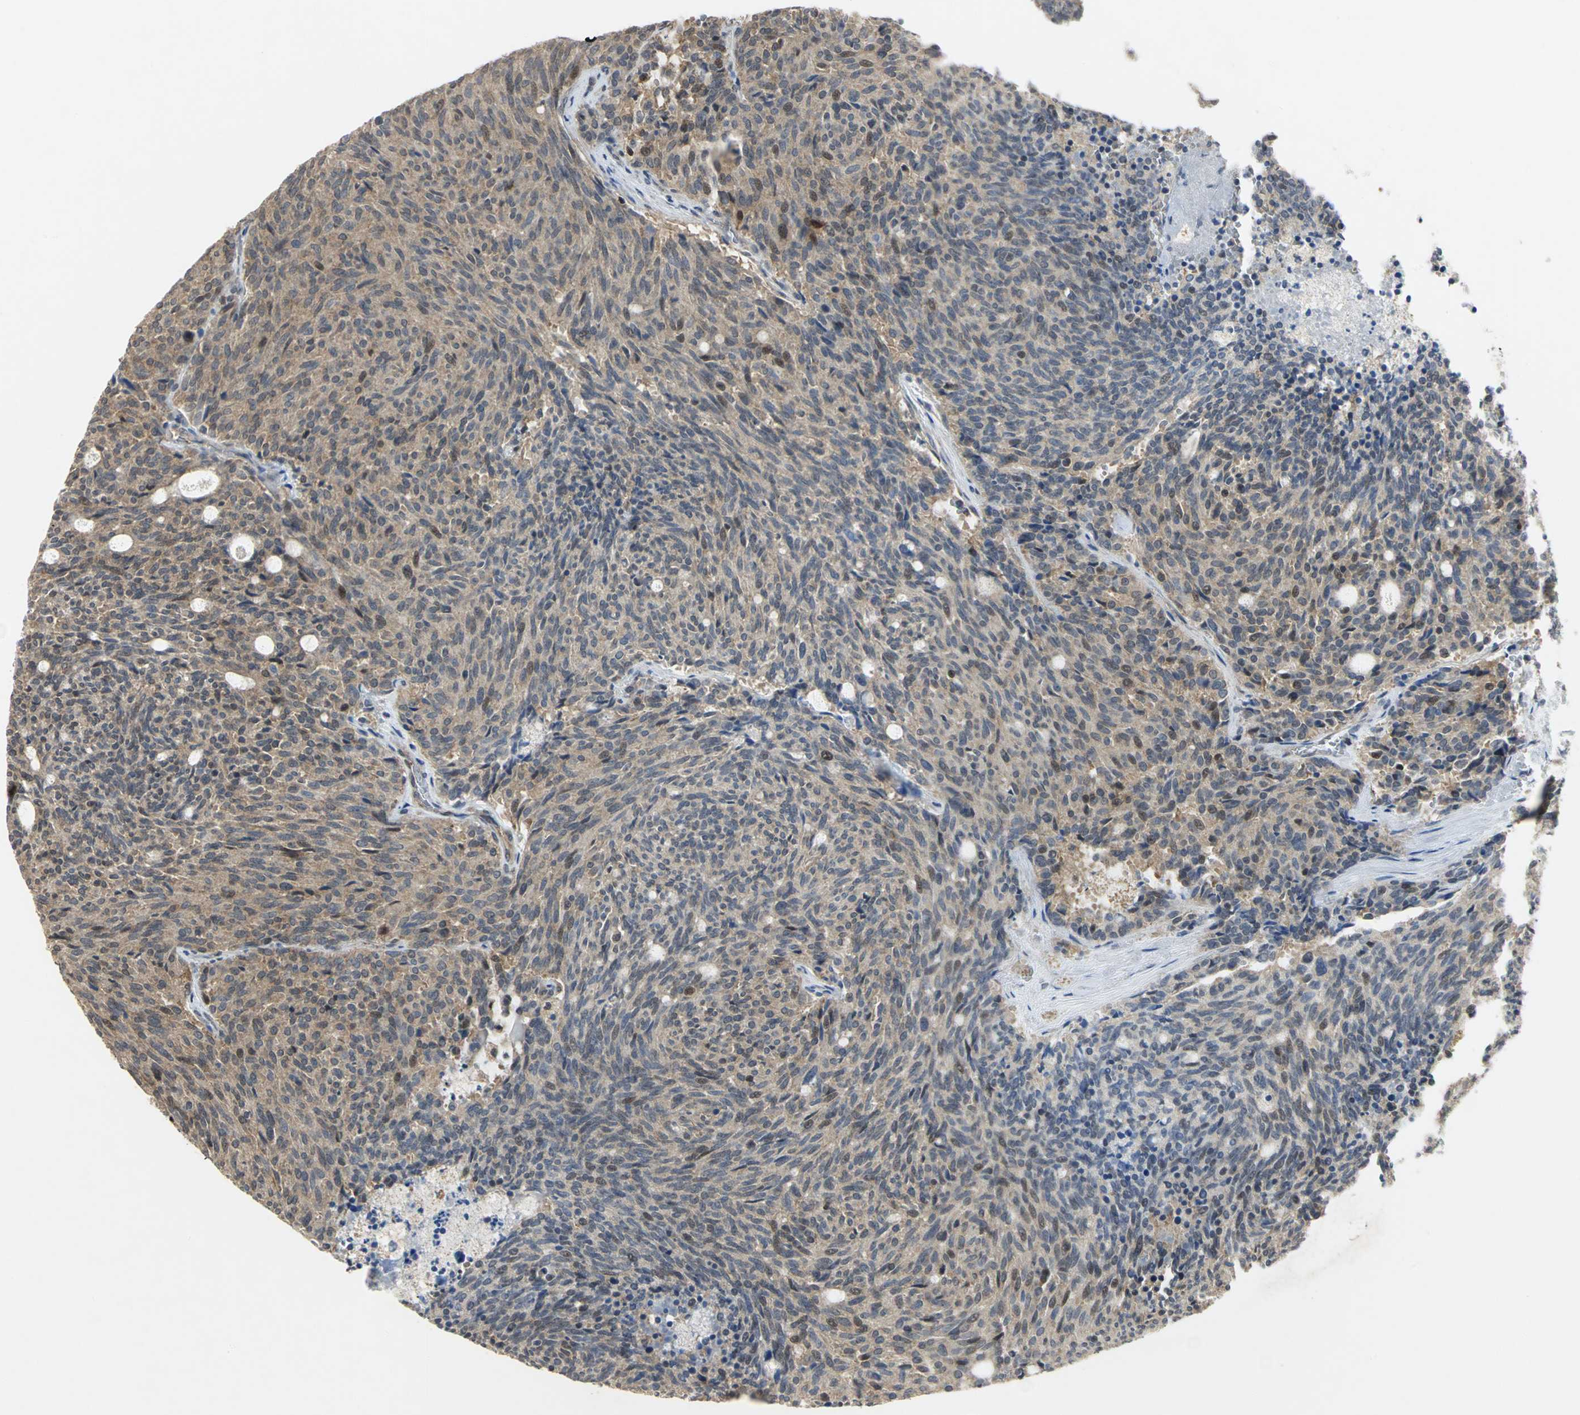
{"staining": {"intensity": "weak", "quantity": ">75%", "location": "cytoplasmic/membranous,nuclear"}, "tissue": "carcinoid", "cell_type": "Tumor cells", "image_type": "cancer", "snomed": [{"axis": "morphology", "description": "Carcinoid, malignant, NOS"}, {"axis": "topography", "description": "Pancreas"}], "caption": "Tumor cells demonstrate low levels of weak cytoplasmic/membranous and nuclear staining in about >75% of cells in carcinoid (malignant).", "gene": "PPIA", "patient": {"sex": "female", "age": 54}}